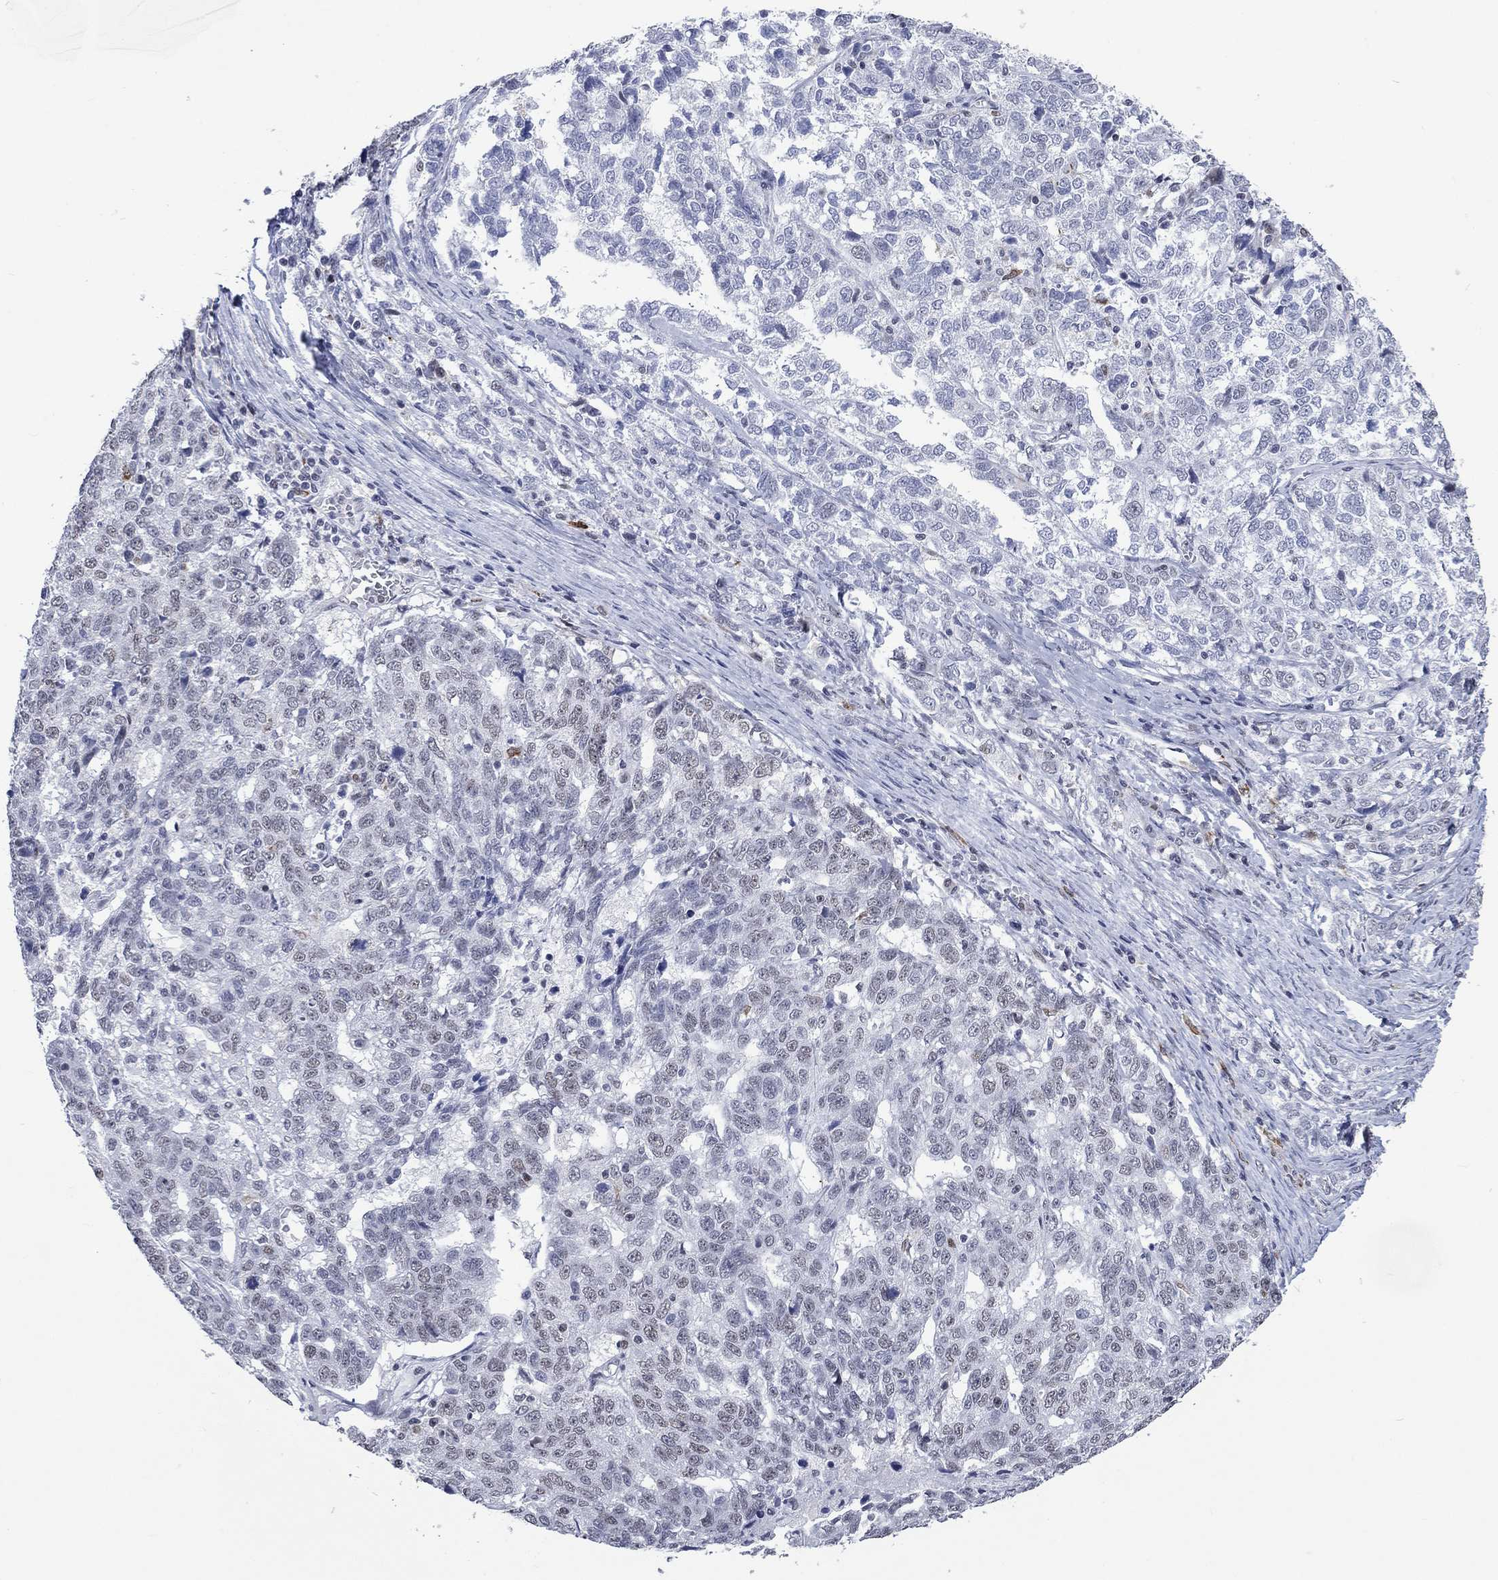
{"staining": {"intensity": "negative", "quantity": "none", "location": "none"}, "tissue": "ovarian cancer", "cell_type": "Tumor cells", "image_type": "cancer", "snomed": [{"axis": "morphology", "description": "Cystadenocarcinoma, serous, NOS"}, {"axis": "topography", "description": "Ovary"}], "caption": "Micrograph shows no protein staining in tumor cells of ovarian serous cystadenocarcinoma tissue.", "gene": "HCFC1", "patient": {"sex": "female", "age": 71}}